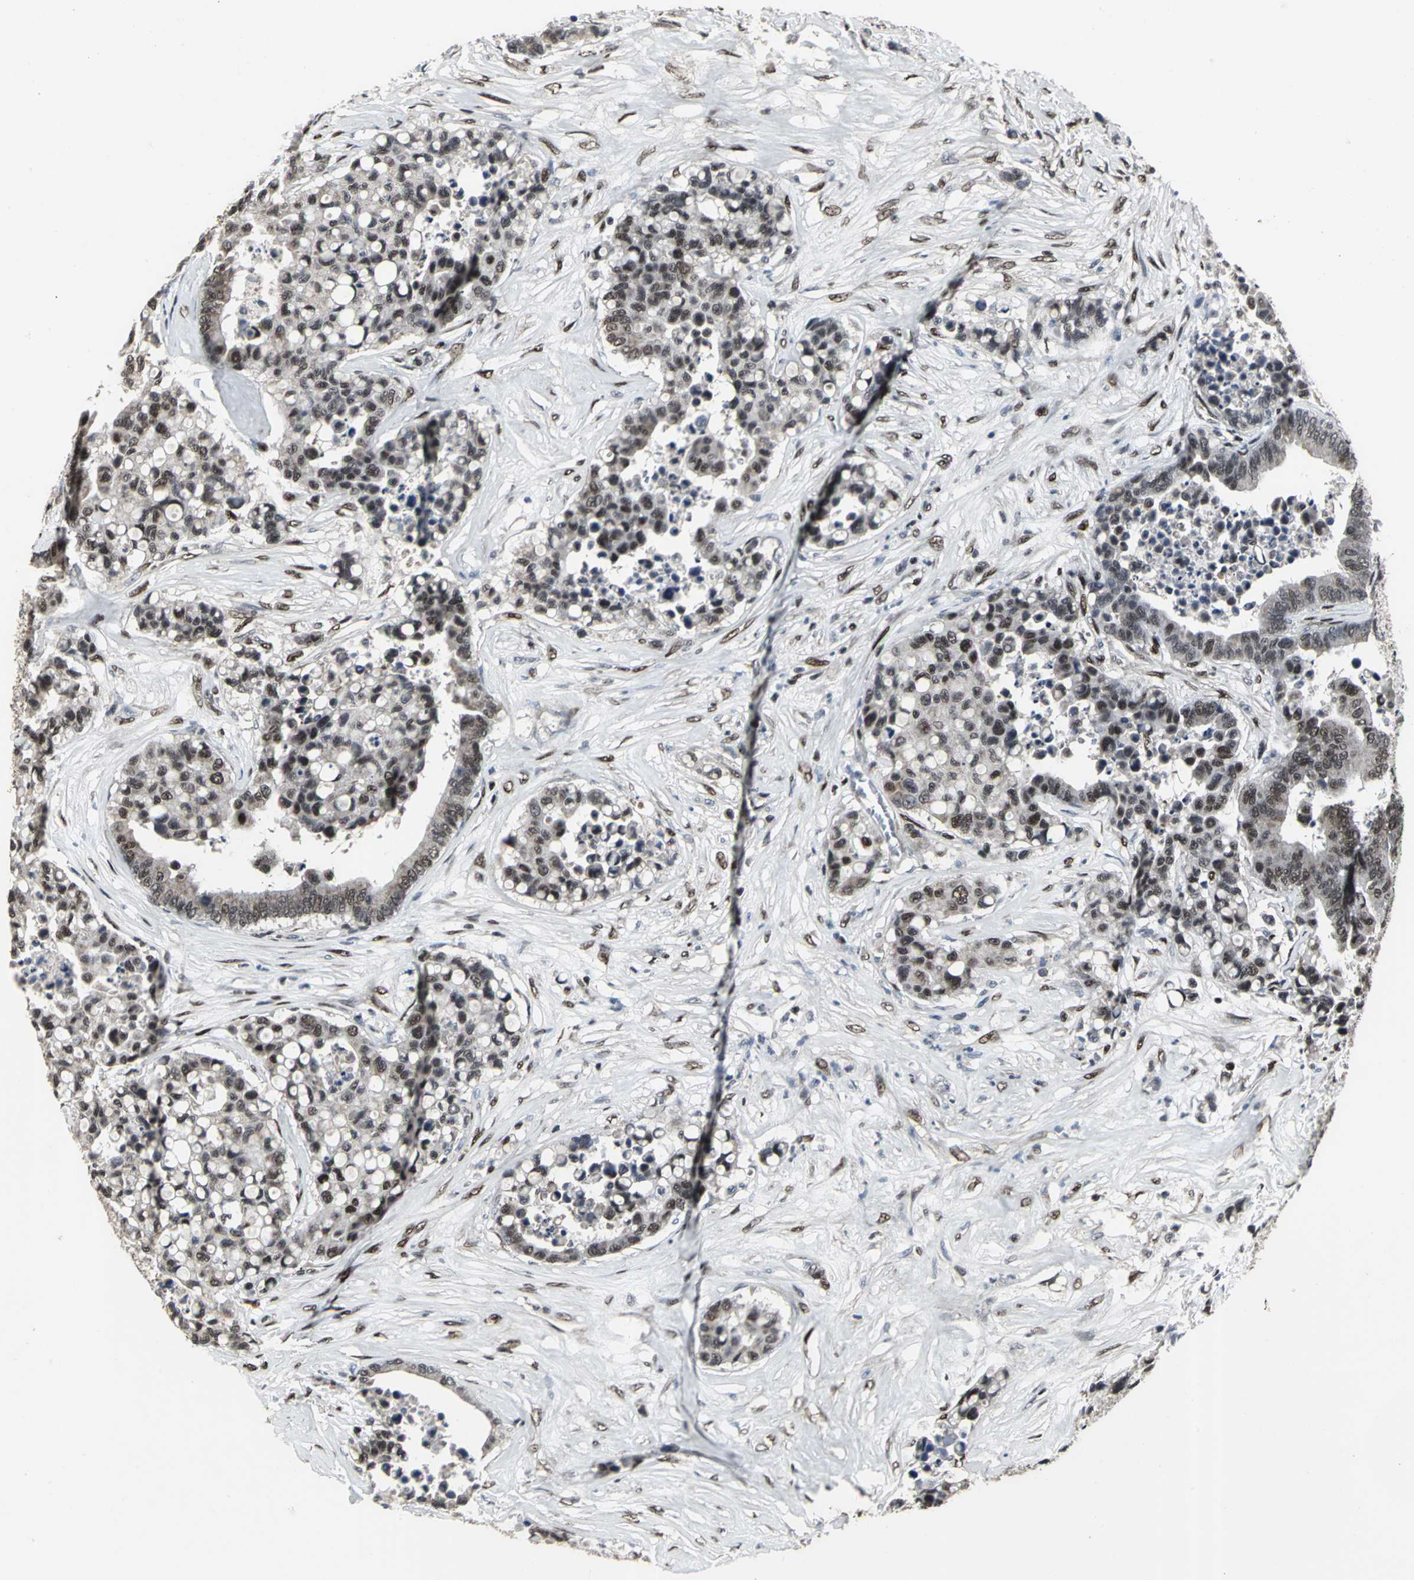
{"staining": {"intensity": "moderate", "quantity": "25%-75%", "location": "nuclear"}, "tissue": "colorectal cancer", "cell_type": "Tumor cells", "image_type": "cancer", "snomed": [{"axis": "morphology", "description": "Adenocarcinoma, NOS"}, {"axis": "topography", "description": "Colon"}], "caption": "Colorectal cancer (adenocarcinoma) stained with DAB immunohistochemistry (IHC) demonstrates medium levels of moderate nuclear staining in approximately 25%-75% of tumor cells. The staining was performed using DAB (3,3'-diaminobenzidine) to visualize the protein expression in brown, while the nuclei were stained in blue with hematoxylin (Magnification: 20x).", "gene": "SRF", "patient": {"sex": "male", "age": 82}}